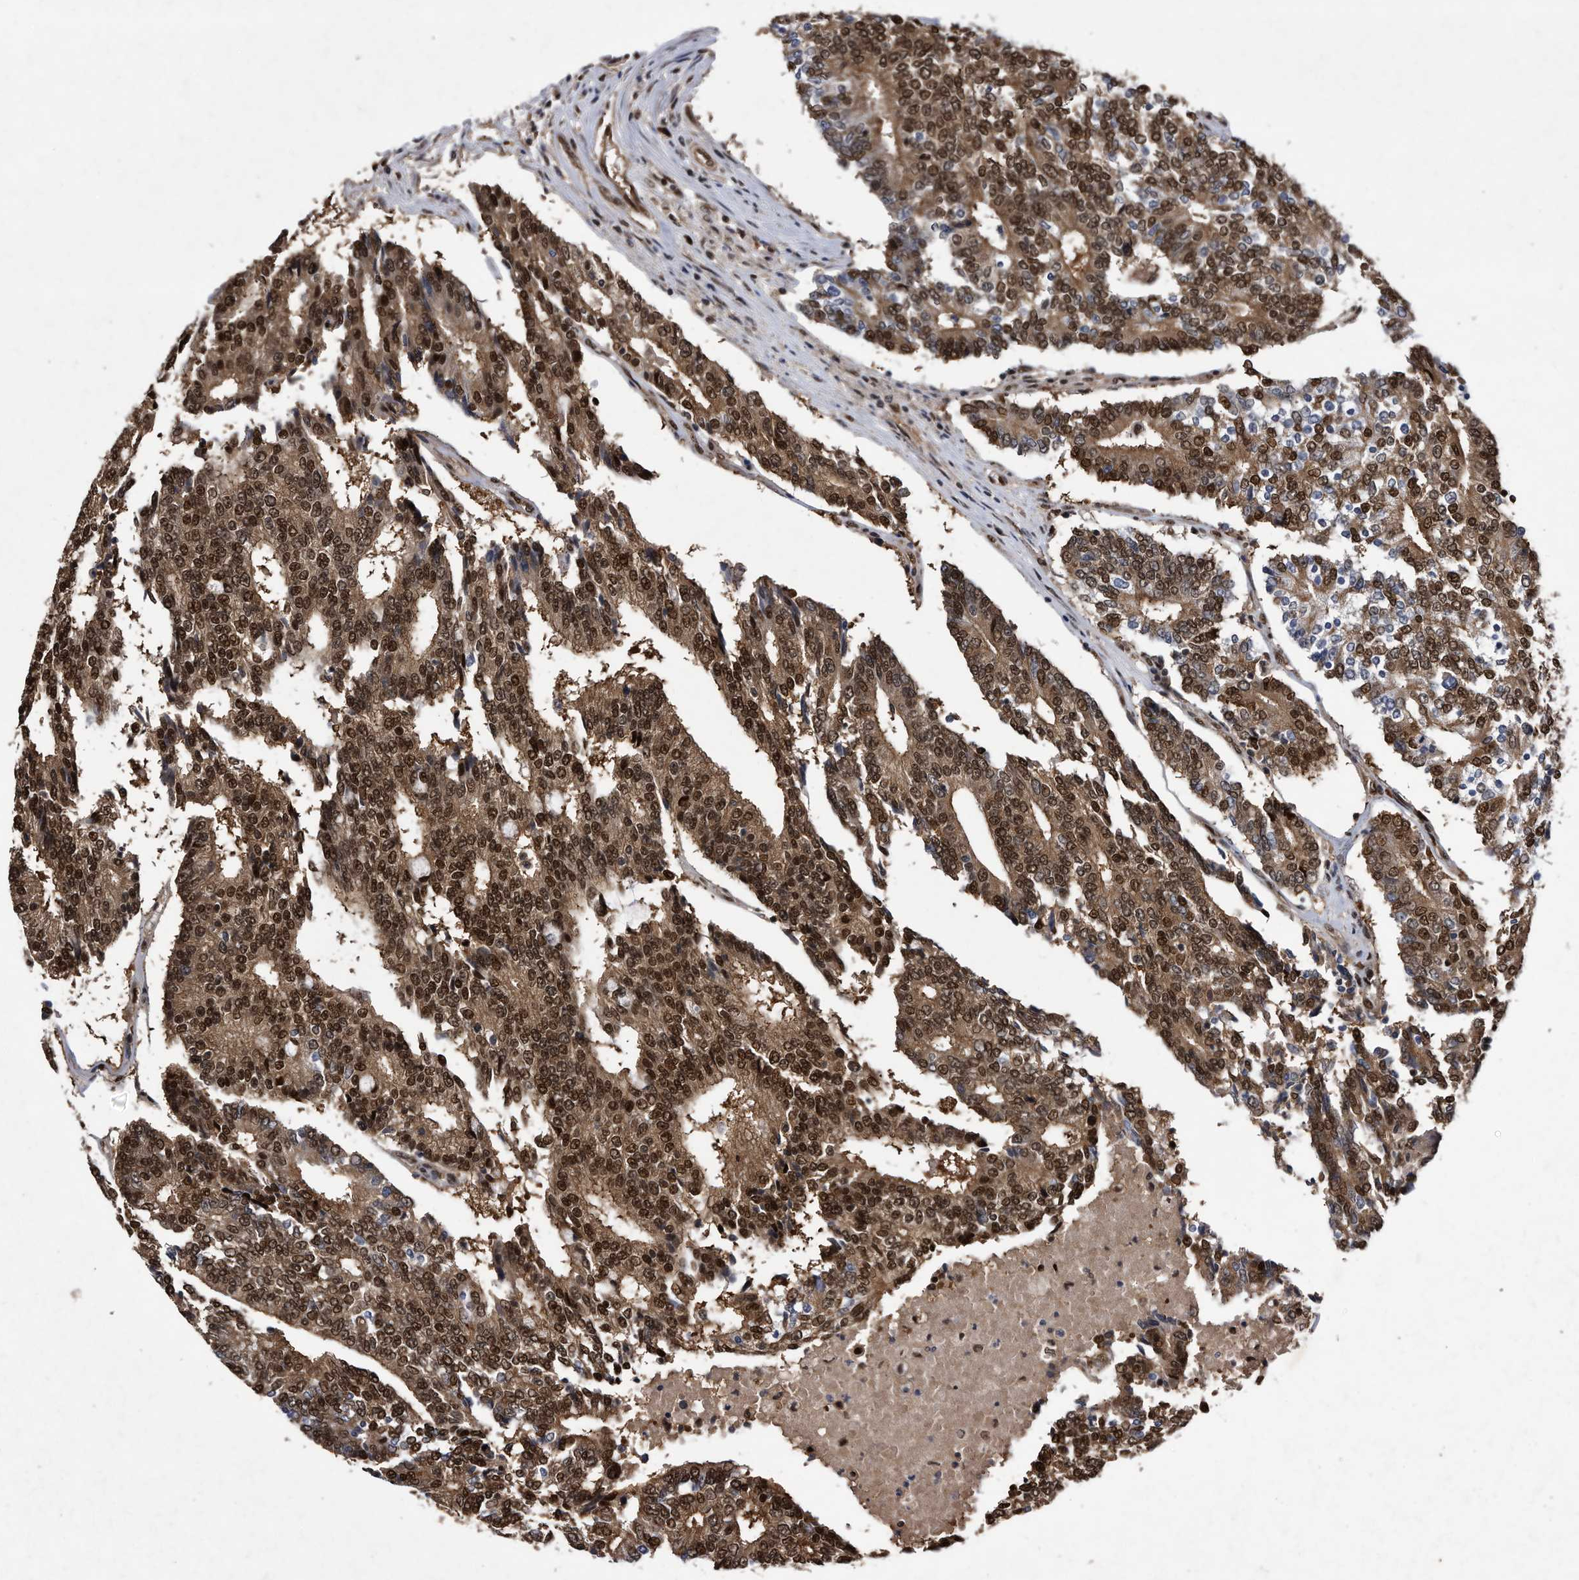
{"staining": {"intensity": "strong", "quantity": ">75%", "location": "cytoplasmic/membranous,nuclear"}, "tissue": "prostate cancer", "cell_type": "Tumor cells", "image_type": "cancer", "snomed": [{"axis": "morphology", "description": "Normal tissue, NOS"}, {"axis": "morphology", "description": "Adenocarcinoma, High grade"}, {"axis": "topography", "description": "Prostate"}, {"axis": "topography", "description": "Seminal veicle"}], "caption": "Approximately >75% of tumor cells in human high-grade adenocarcinoma (prostate) exhibit strong cytoplasmic/membranous and nuclear protein expression as visualized by brown immunohistochemical staining.", "gene": "RAD23B", "patient": {"sex": "male", "age": 55}}